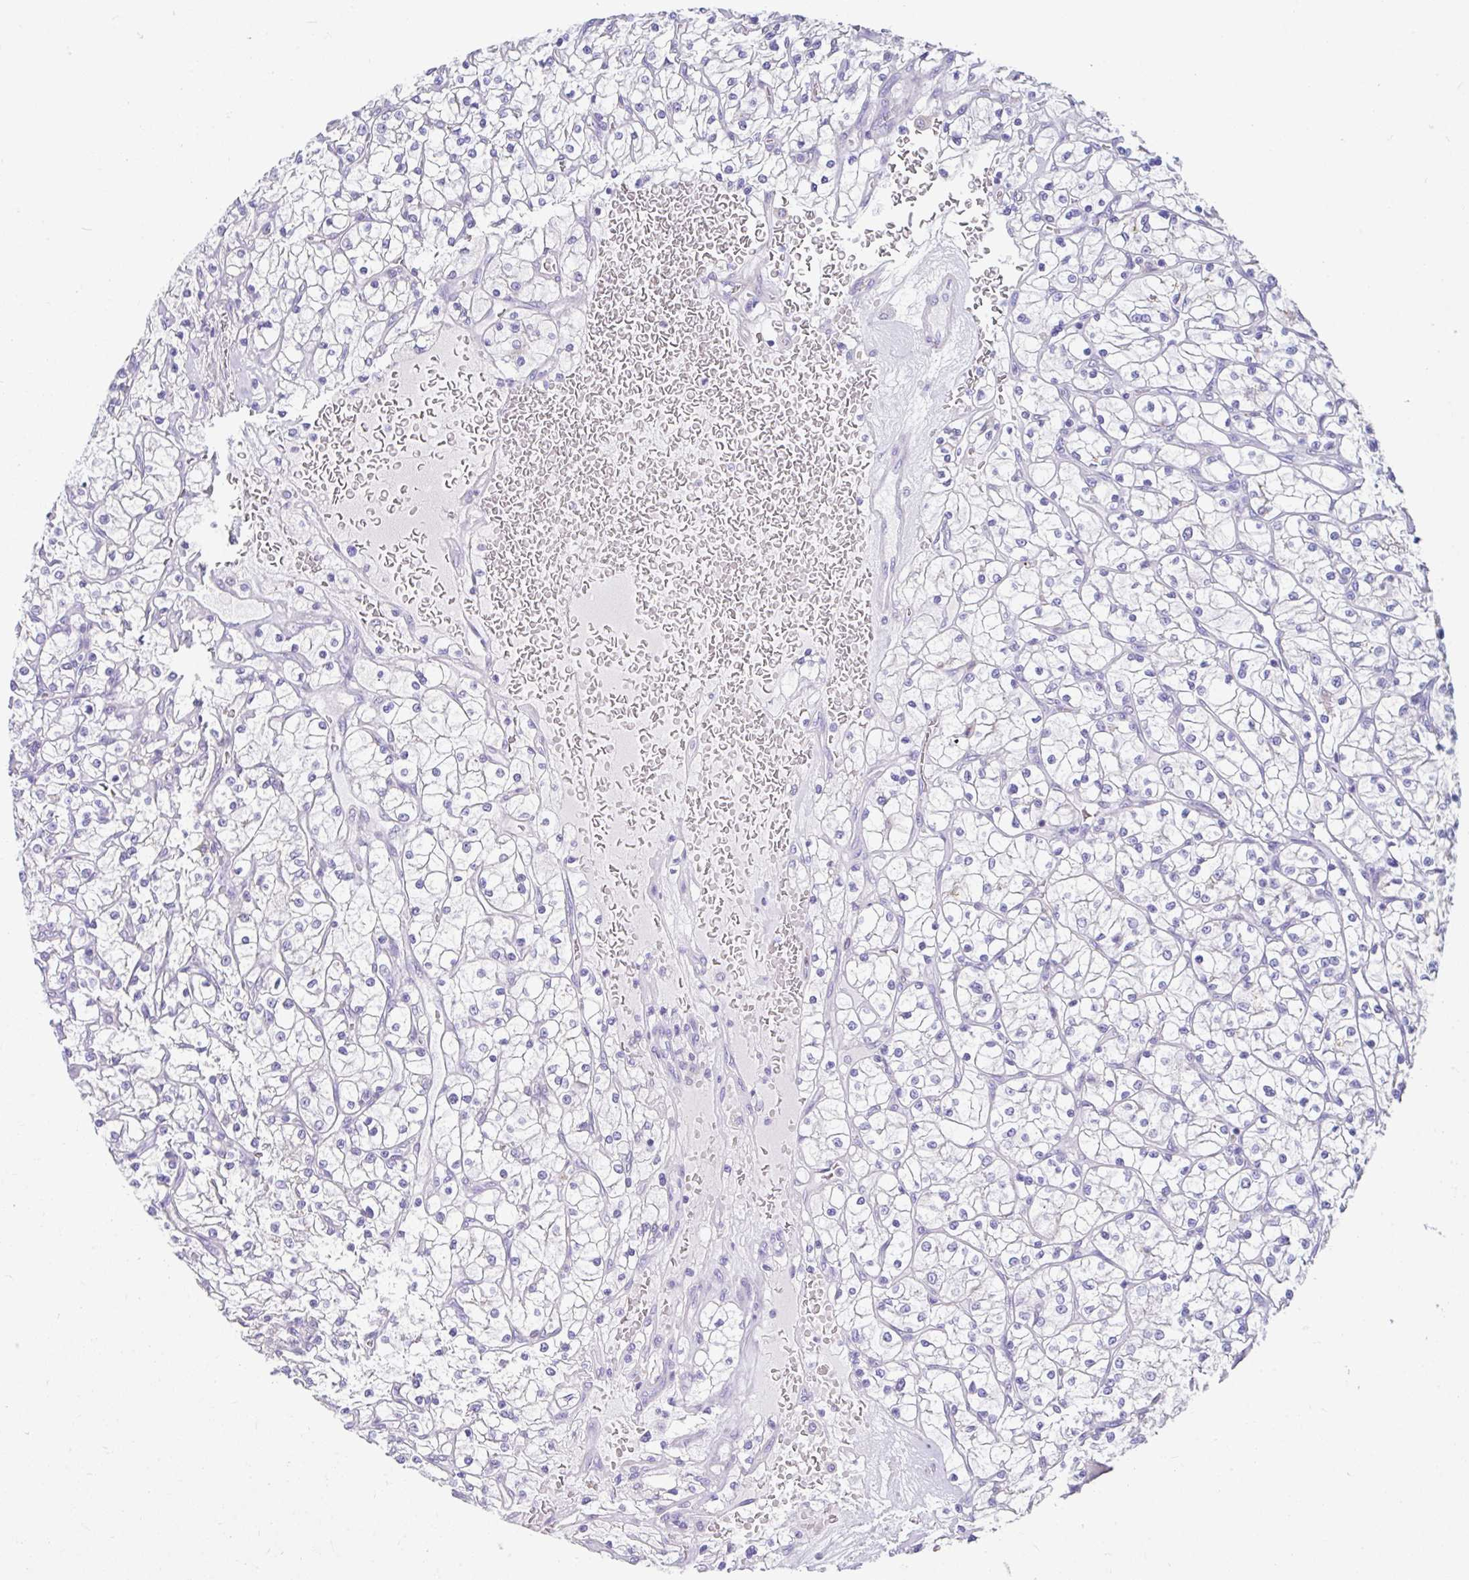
{"staining": {"intensity": "negative", "quantity": "none", "location": "none"}, "tissue": "renal cancer", "cell_type": "Tumor cells", "image_type": "cancer", "snomed": [{"axis": "morphology", "description": "Adenocarcinoma, NOS"}, {"axis": "topography", "description": "Kidney"}], "caption": "DAB (3,3'-diaminobenzidine) immunohistochemical staining of renal adenocarcinoma reveals no significant staining in tumor cells.", "gene": "ZNF33A", "patient": {"sex": "female", "age": 64}}